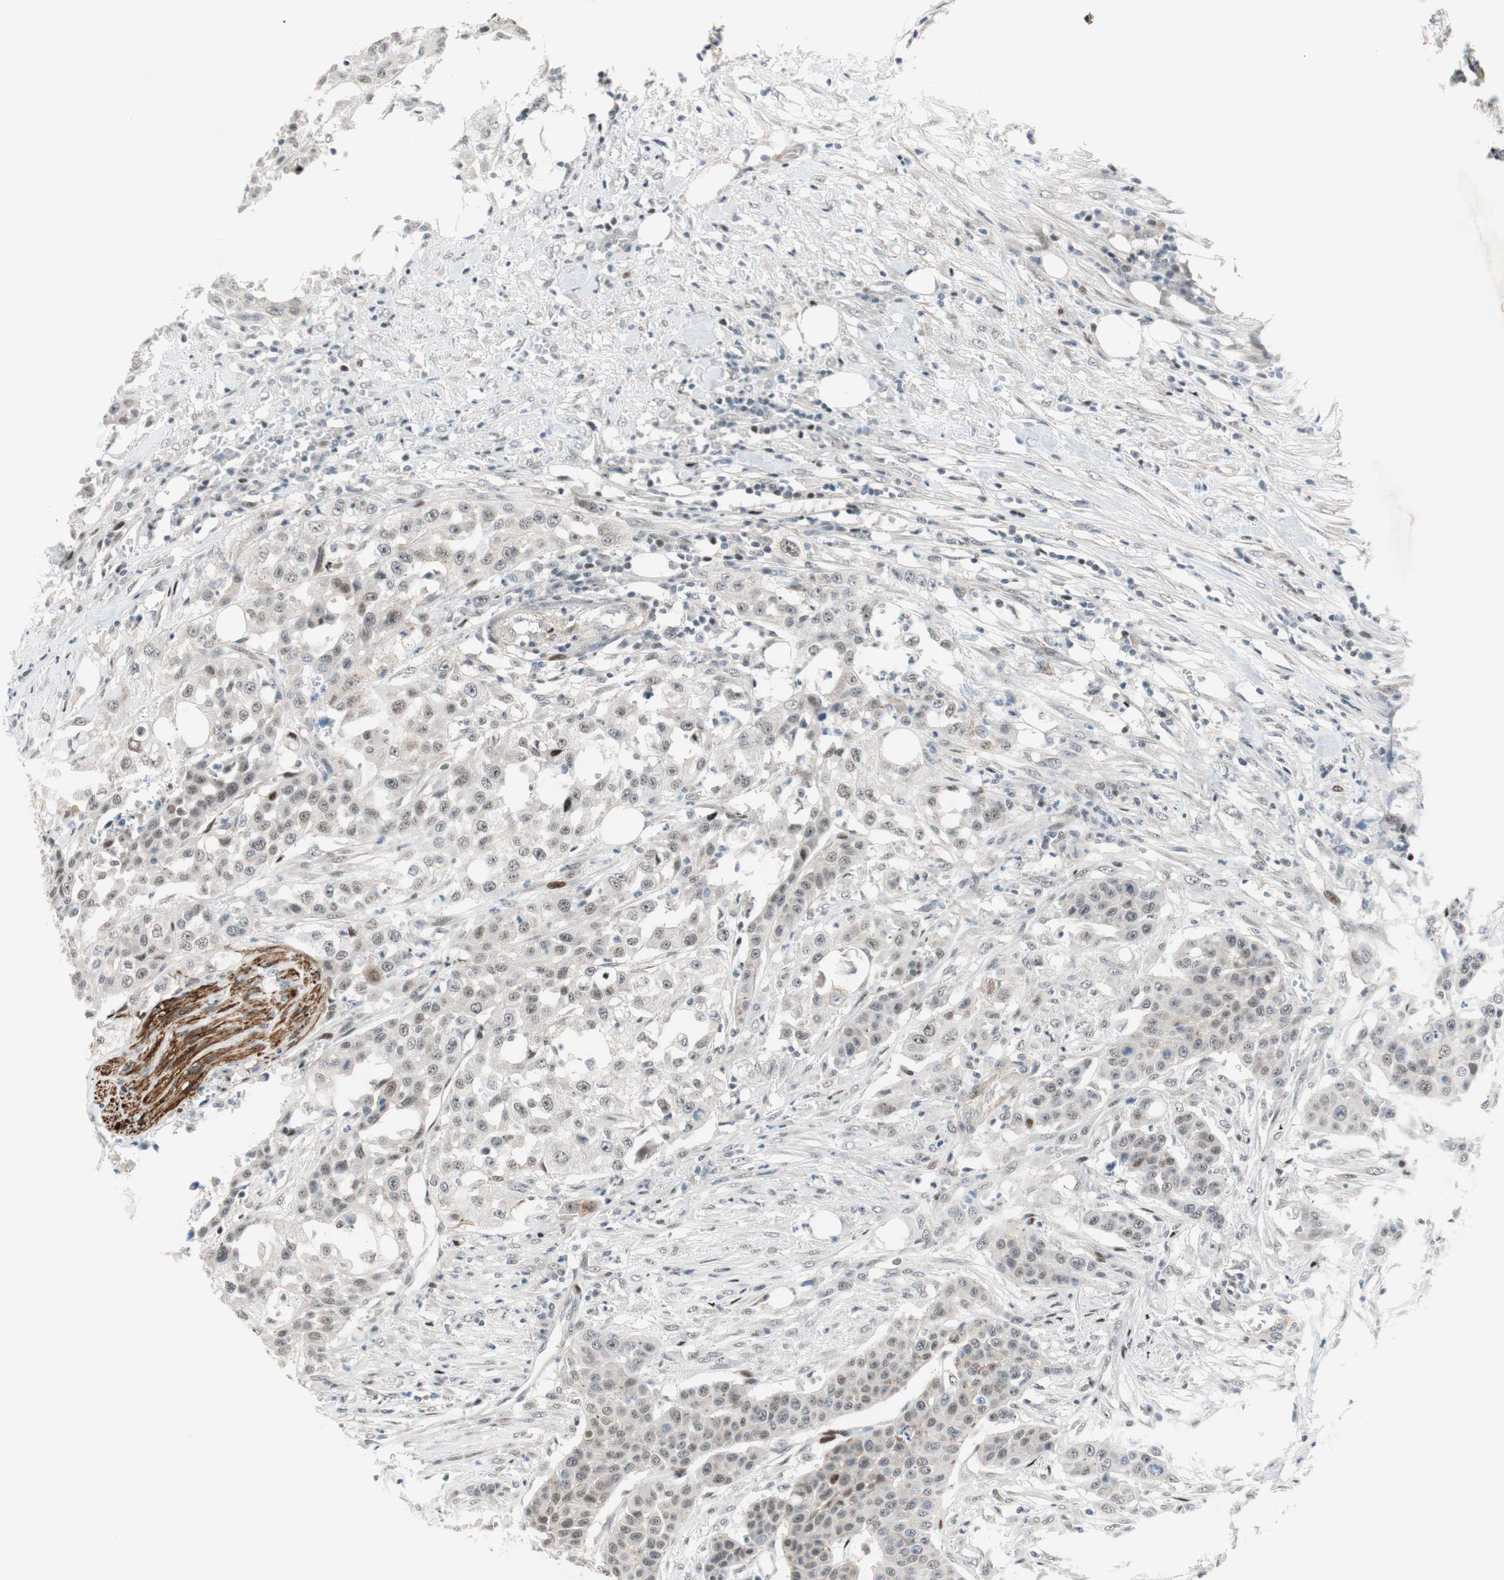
{"staining": {"intensity": "strong", "quantity": "<25%", "location": "nuclear"}, "tissue": "urothelial cancer", "cell_type": "Tumor cells", "image_type": "cancer", "snomed": [{"axis": "morphology", "description": "Urothelial carcinoma, High grade"}, {"axis": "topography", "description": "Urinary bladder"}], "caption": "Urothelial cancer stained with IHC shows strong nuclear positivity in approximately <25% of tumor cells. Nuclei are stained in blue.", "gene": "FBXO44", "patient": {"sex": "male", "age": 74}}